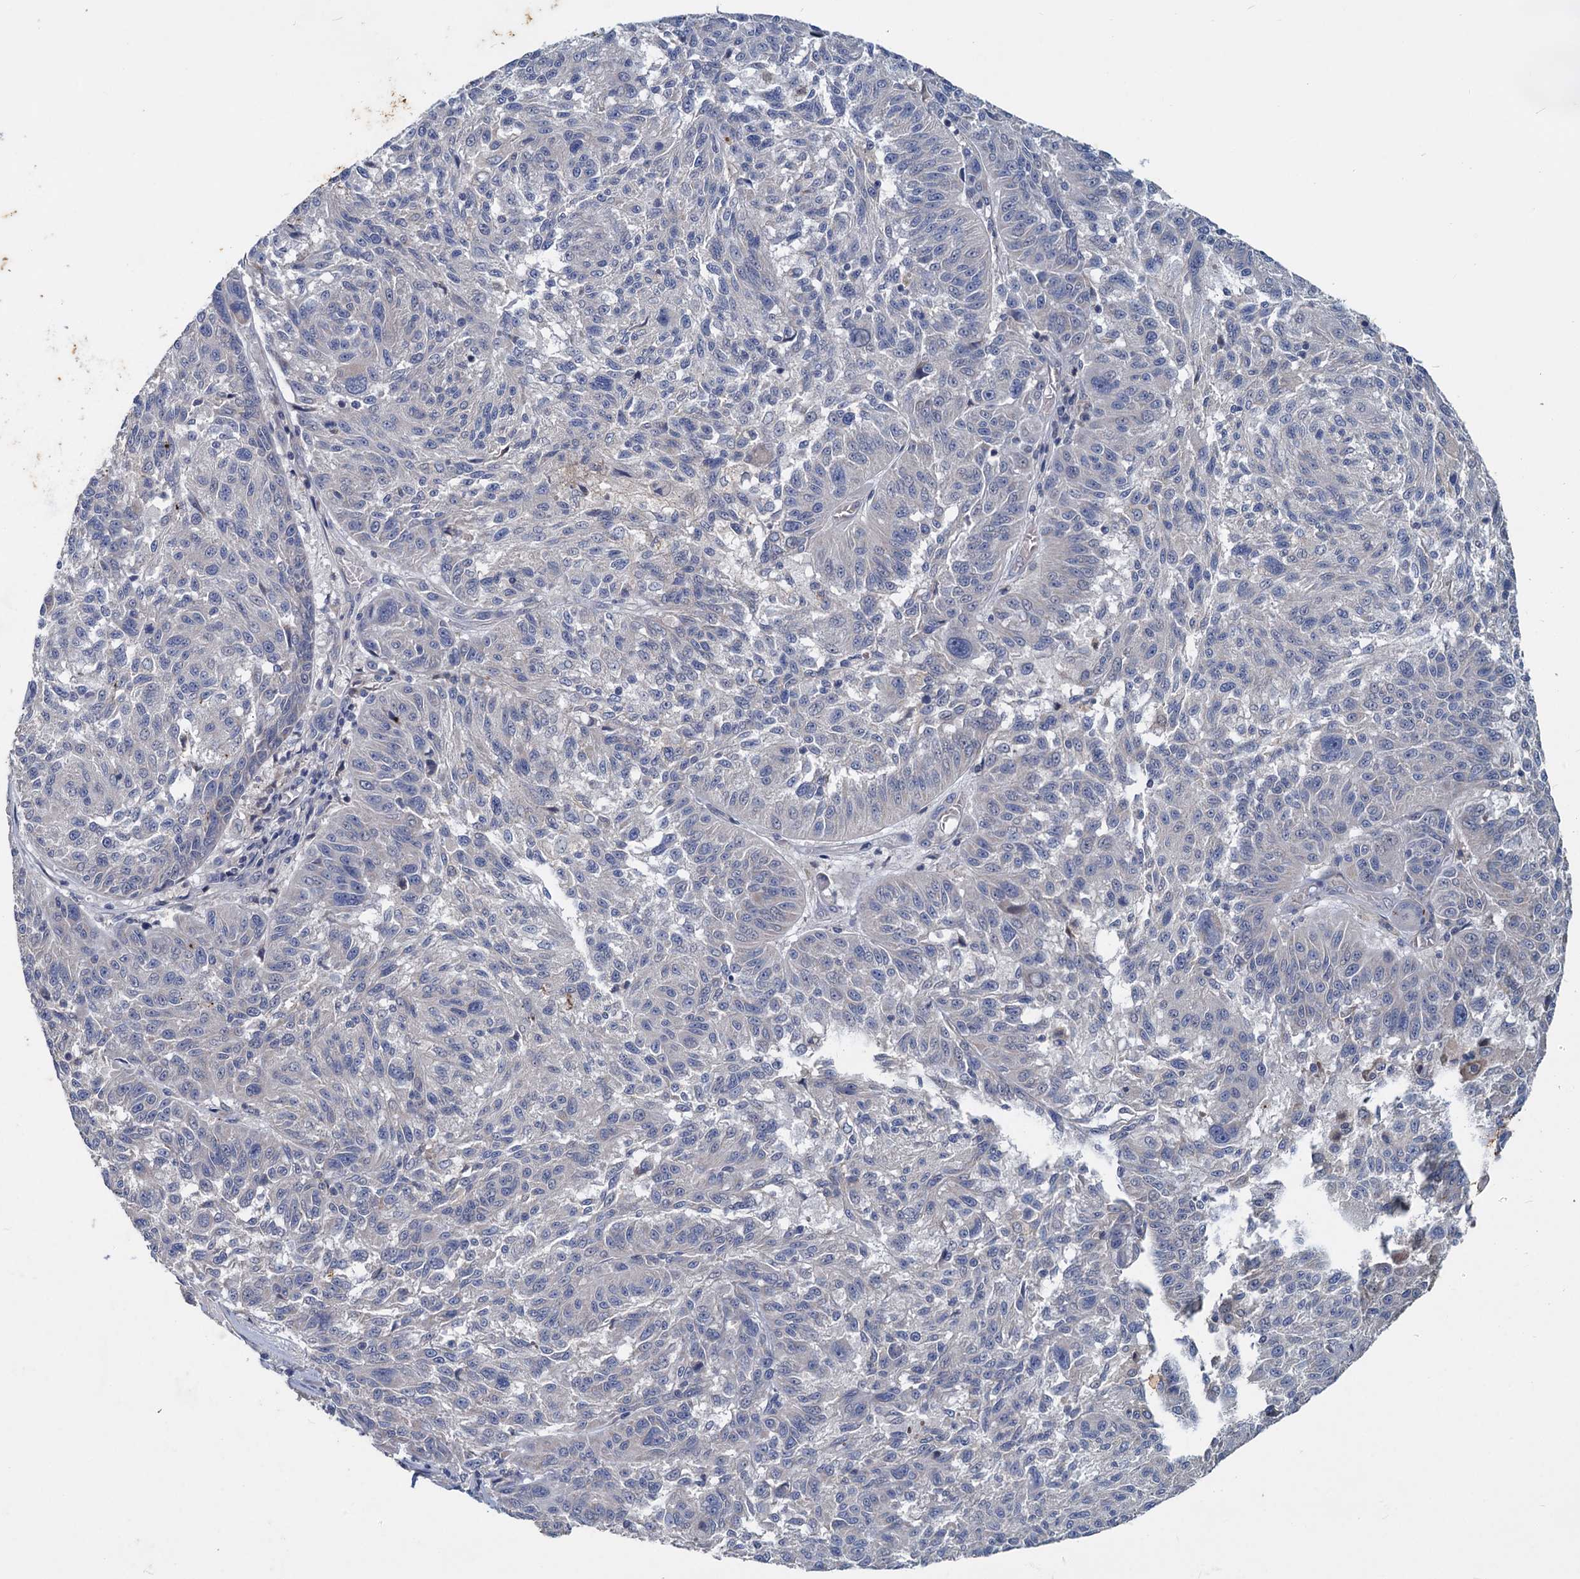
{"staining": {"intensity": "negative", "quantity": "none", "location": "none"}, "tissue": "melanoma", "cell_type": "Tumor cells", "image_type": "cancer", "snomed": [{"axis": "morphology", "description": "Malignant melanoma, NOS"}, {"axis": "topography", "description": "Skin"}], "caption": "Immunohistochemistry (IHC) photomicrograph of neoplastic tissue: malignant melanoma stained with DAB (3,3'-diaminobenzidine) demonstrates no significant protein expression in tumor cells. The staining was performed using DAB to visualize the protein expression in brown, while the nuclei were stained in blue with hematoxylin (Magnification: 20x).", "gene": "SLC2A7", "patient": {"sex": "male", "age": 53}}